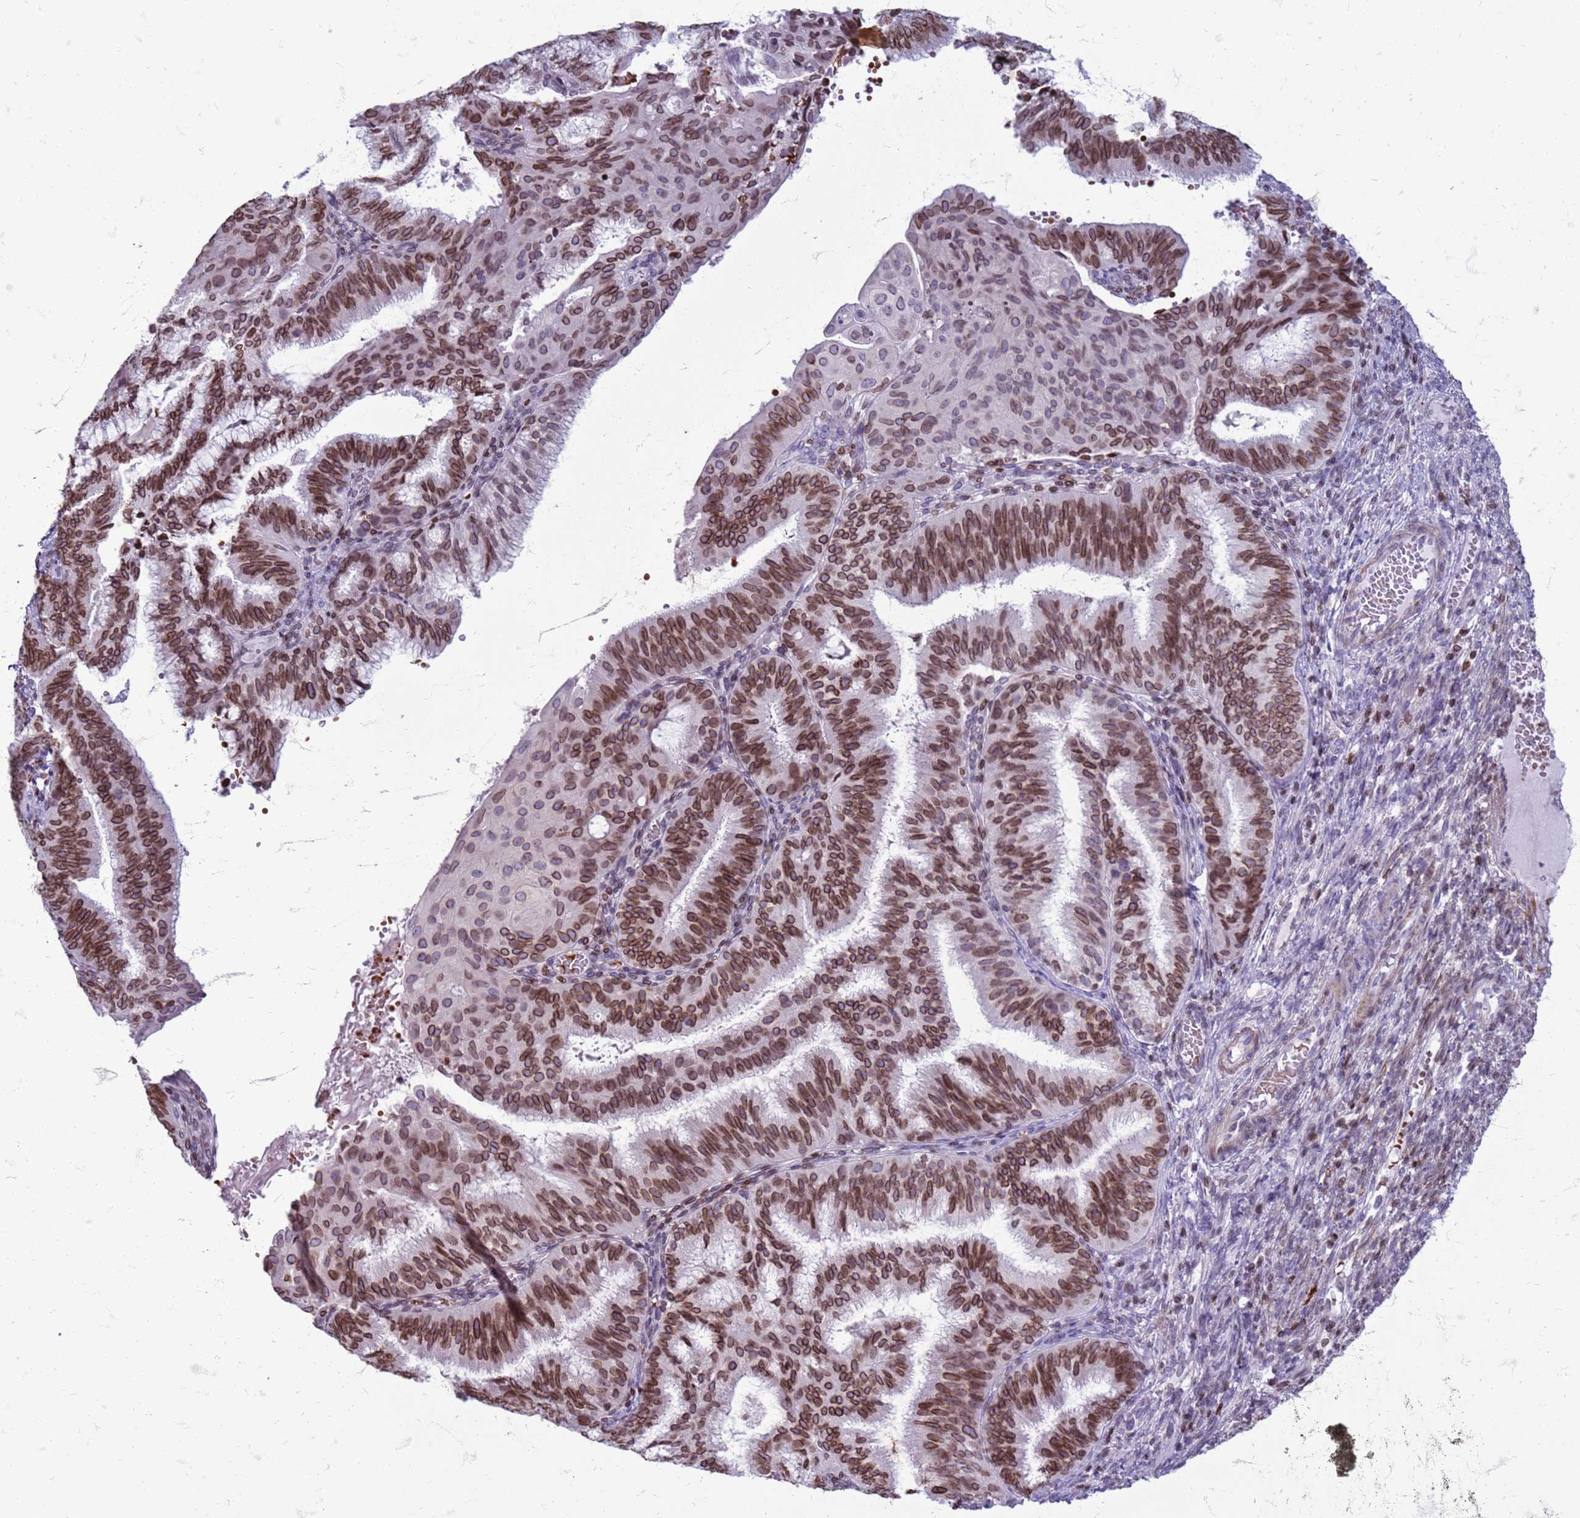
{"staining": {"intensity": "strong", "quantity": ">75%", "location": "cytoplasmic/membranous,nuclear"}, "tissue": "endometrial cancer", "cell_type": "Tumor cells", "image_type": "cancer", "snomed": [{"axis": "morphology", "description": "Adenocarcinoma, NOS"}, {"axis": "topography", "description": "Endometrium"}], "caption": "This is a micrograph of immunohistochemistry staining of endometrial cancer, which shows strong positivity in the cytoplasmic/membranous and nuclear of tumor cells.", "gene": "METTL25B", "patient": {"sex": "female", "age": 49}}